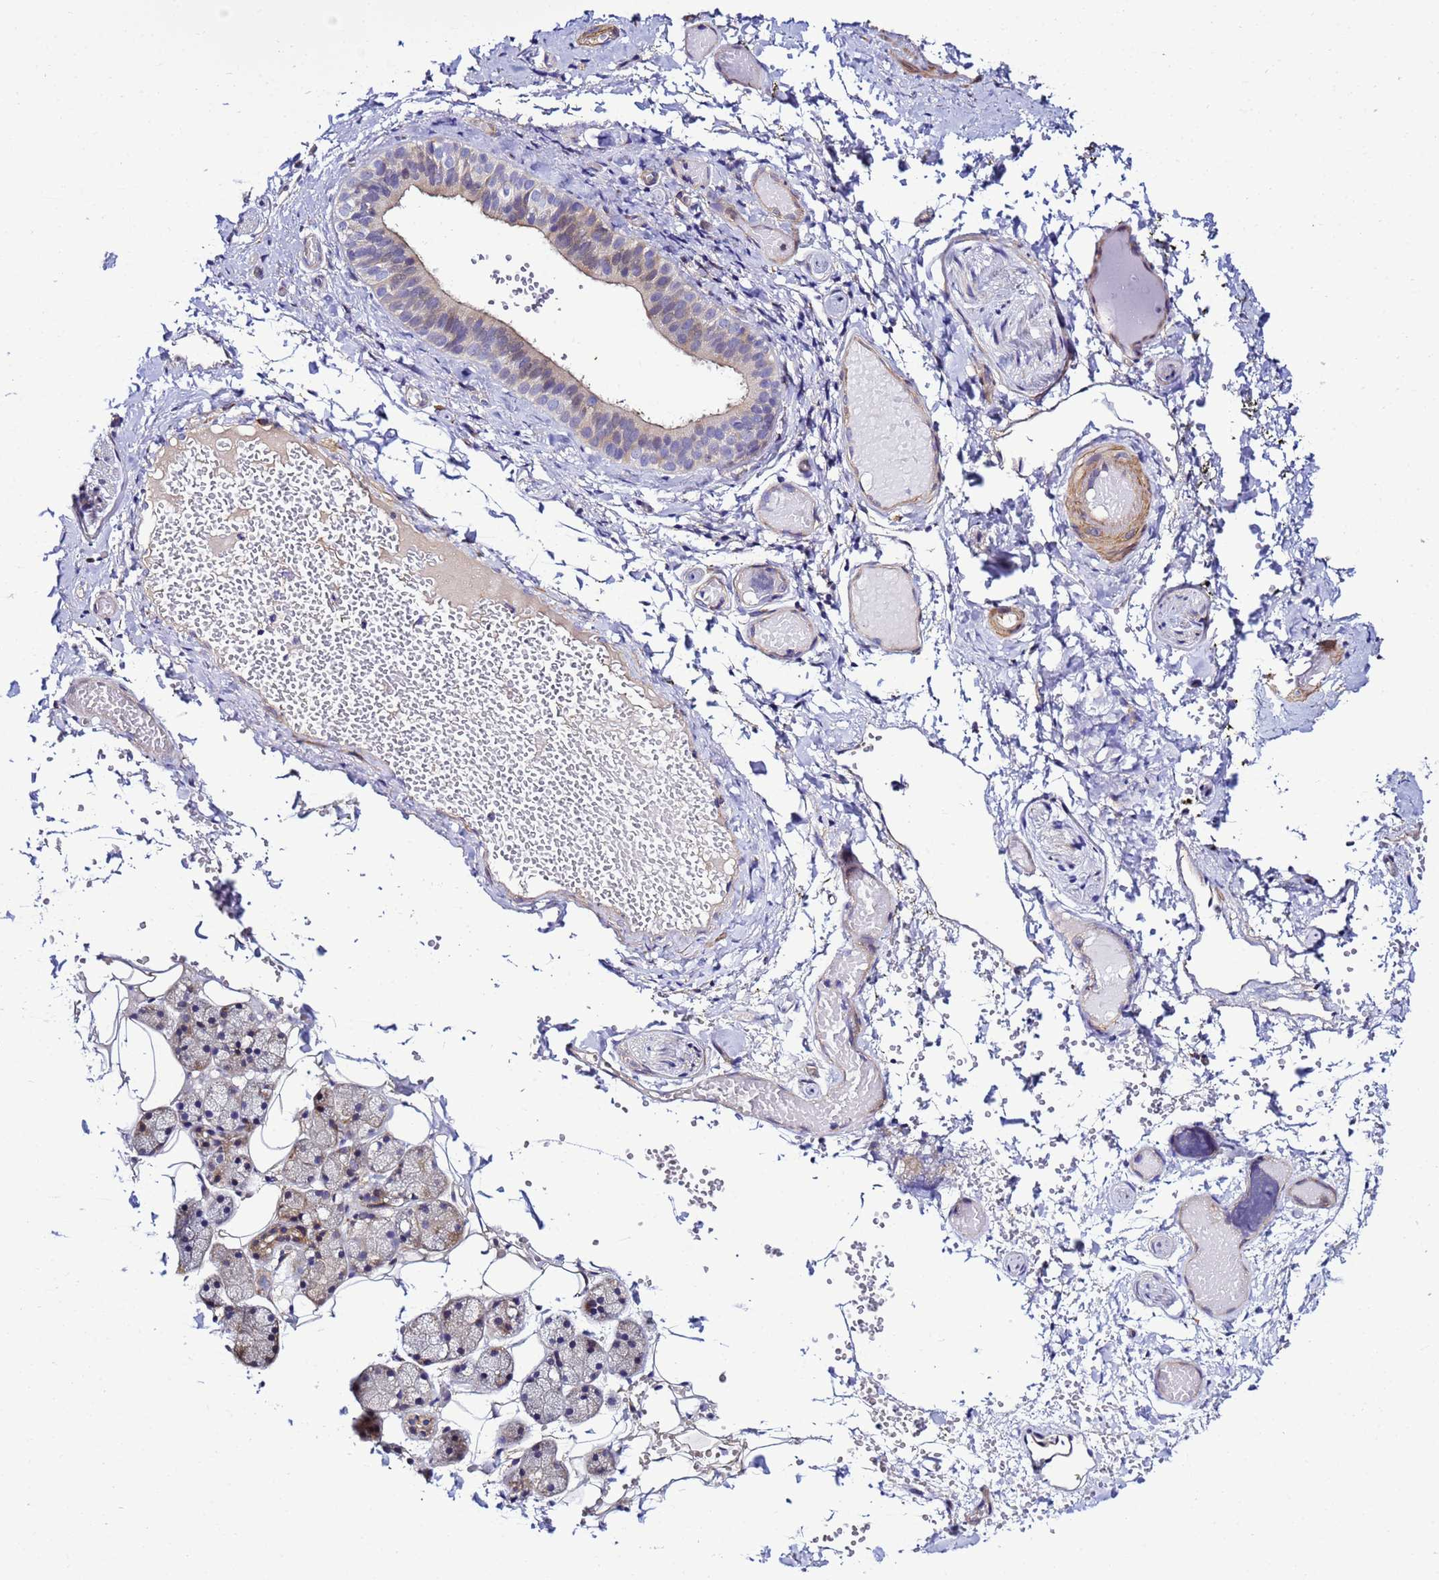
{"staining": {"intensity": "negative", "quantity": "none", "location": "none"}, "tissue": "salivary gland", "cell_type": "Glandular cells", "image_type": "normal", "snomed": [{"axis": "morphology", "description": "Normal tissue, NOS"}, {"axis": "topography", "description": "Salivary gland"}], "caption": "A photomicrograph of human salivary gland is negative for staining in glandular cells. (DAB (3,3'-diaminobenzidine) IHC with hematoxylin counter stain).", "gene": "JRKL", "patient": {"sex": "female", "age": 33}}